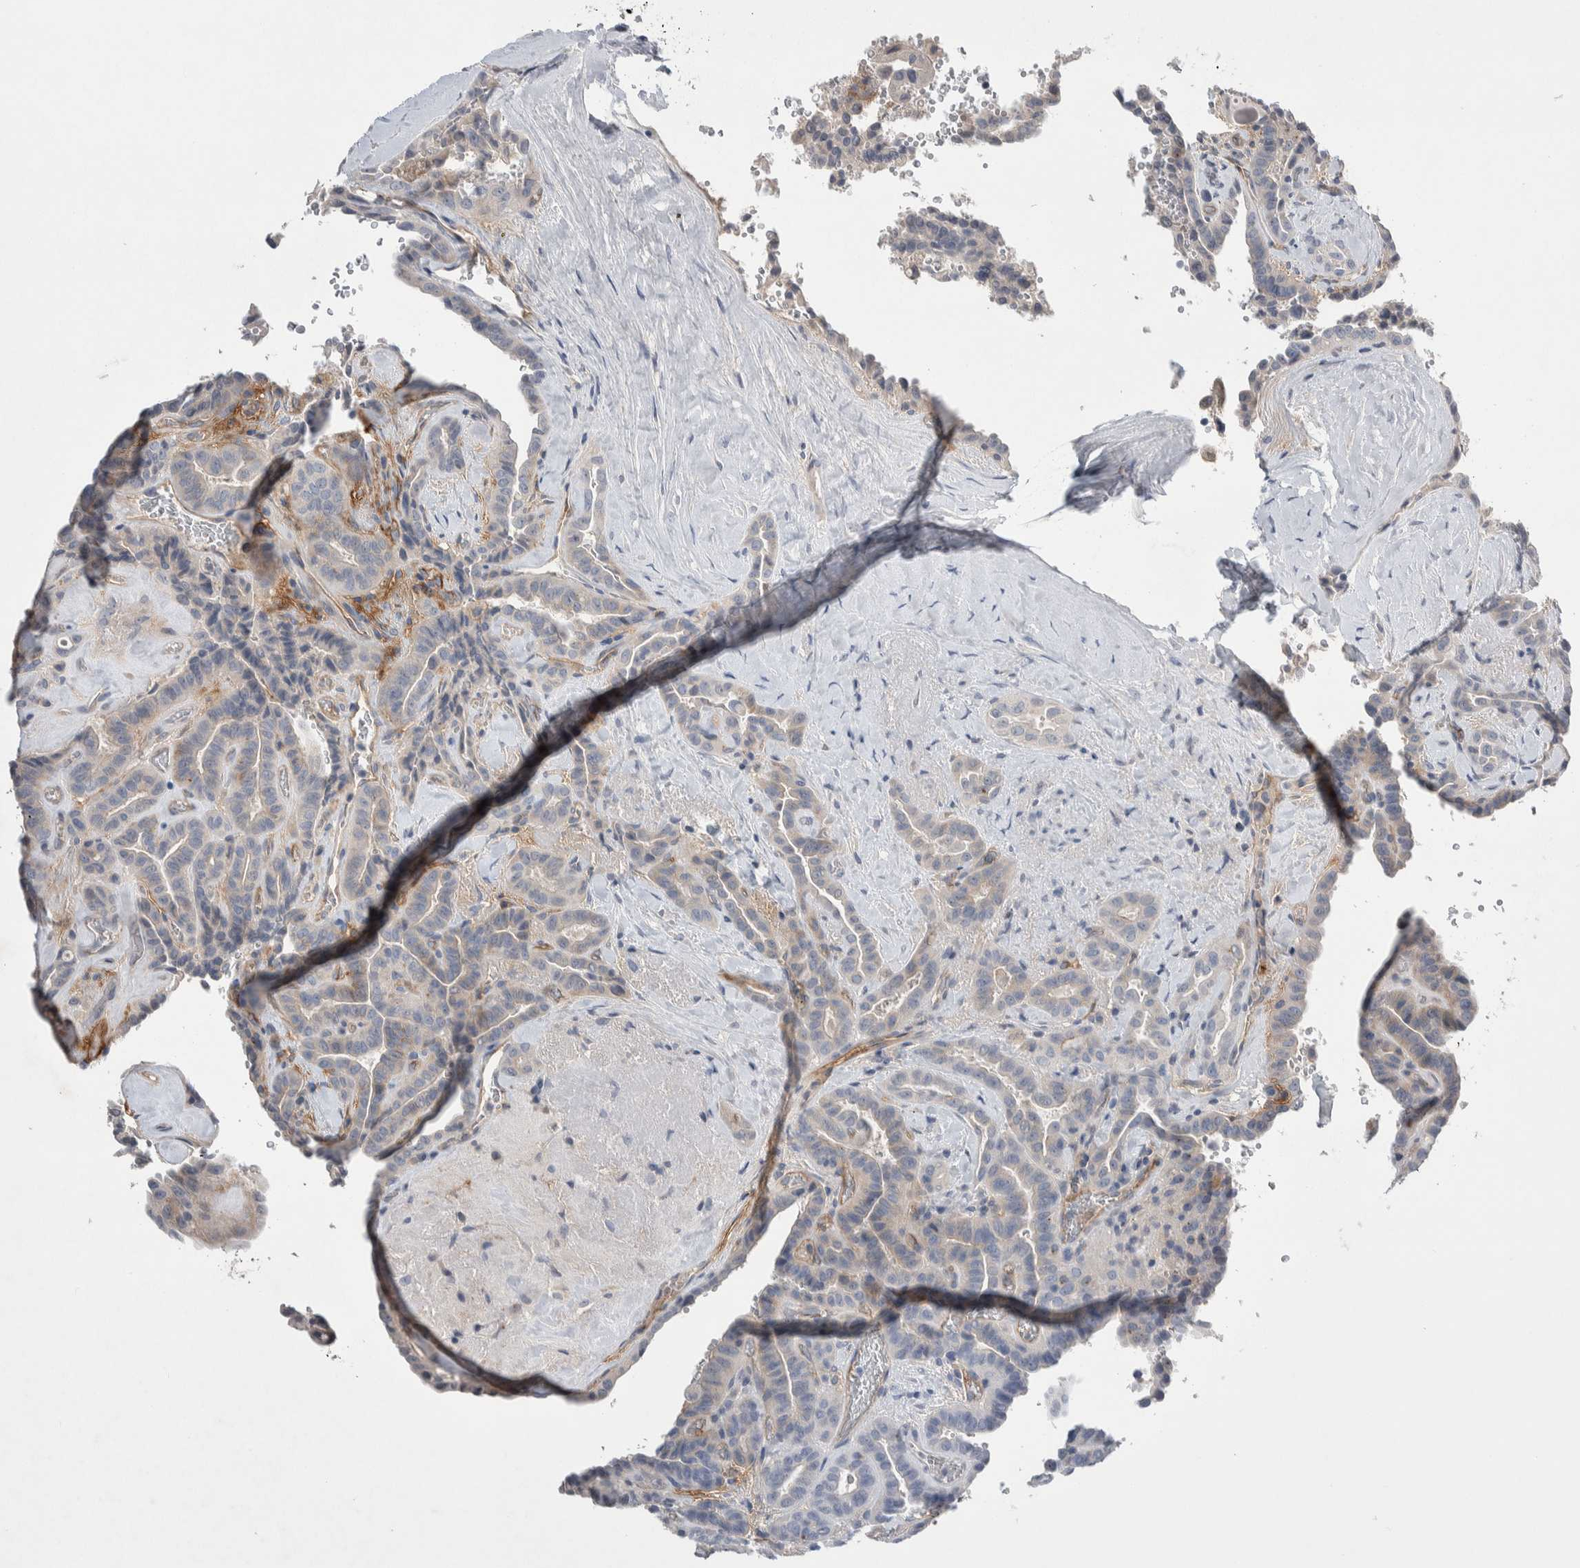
{"staining": {"intensity": "weak", "quantity": "<25%", "location": "cytoplasmic/membranous"}, "tissue": "thyroid cancer", "cell_type": "Tumor cells", "image_type": "cancer", "snomed": [{"axis": "morphology", "description": "Papillary adenocarcinoma, NOS"}, {"axis": "topography", "description": "Thyroid gland"}], "caption": "IHC of human thyroid cancer demonstrates no staining in tumor cells.", "gene": "CEP131", "patient": {"sex": "male", "age": 77}}